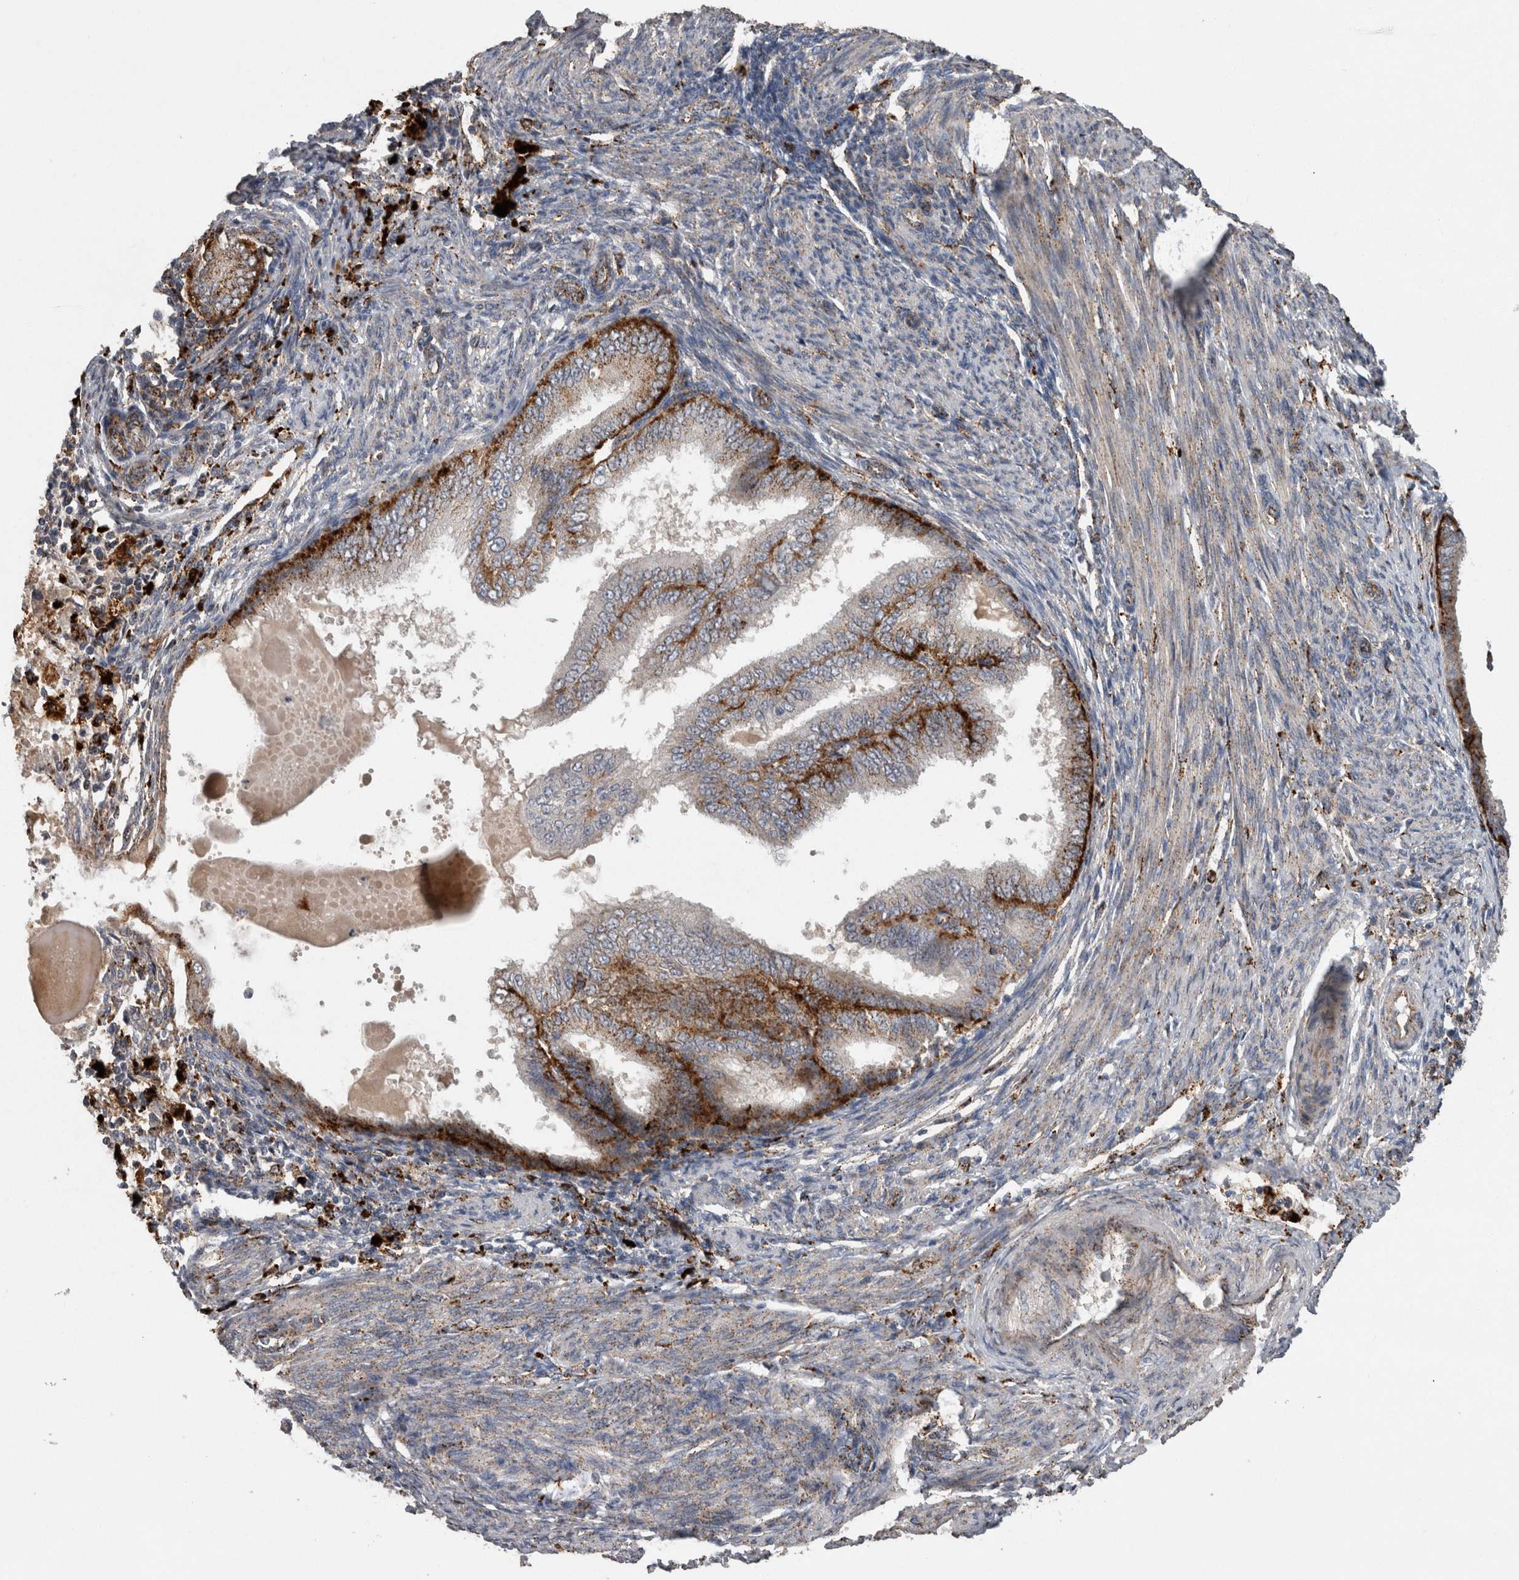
{"staining": {"intensity": "strong", "quantity": ">75%", "location": "cytoplasmic/membranous"}, "tissue": "endometrial cancer", "cell_type": "Tumor cells", "image_type": "cancer", "snomed": [{"axis": "morphology", "description": "Adenocarcinoma, NOS"}, {"axis": "topography", "description": "Endometrium"}], "caption": "Protein staining demonstrates strong cytoplasmic/membranous positivity in about >75% of tumor cells in endometrial adenocarcinoma. The staining was performed using DAB to visualize the protein expression in brown, while the nuclei were stained in blue with hematoxylin (Magnification: 20x).", "gene": "CTSZ", "patient": {"sex": "female", "age": 58}}